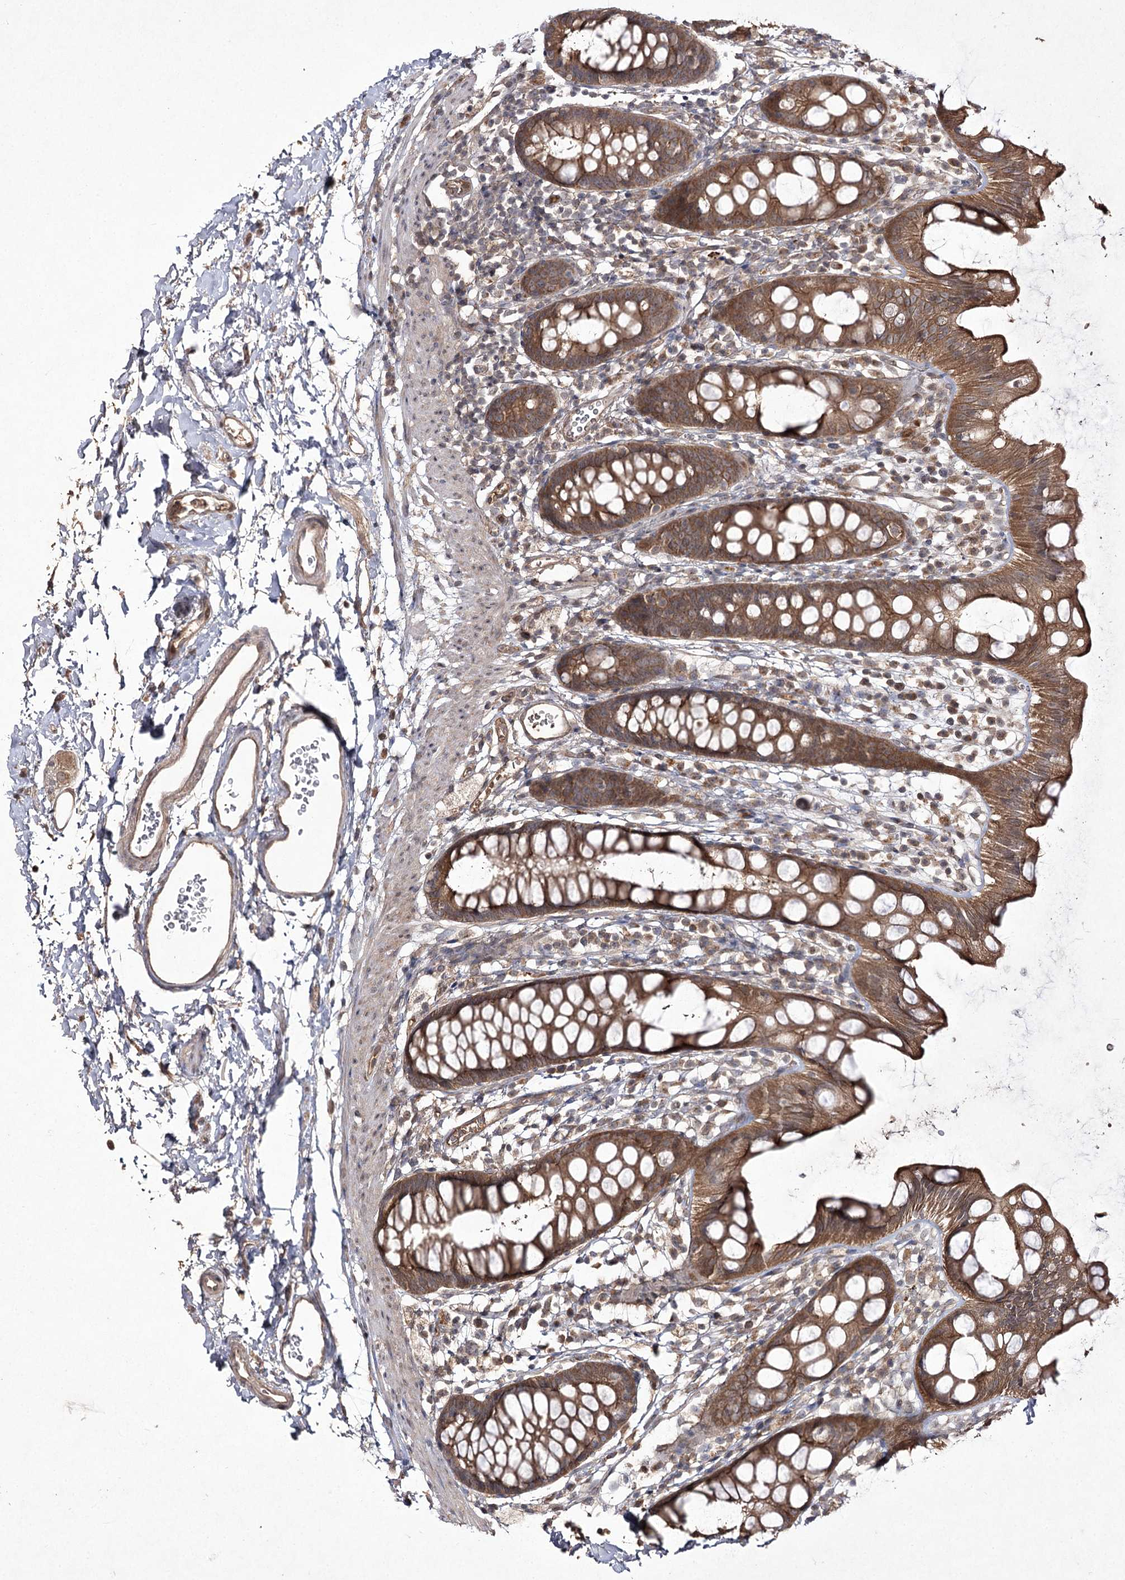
{"staining": {"intensity": "moderate", "quantity": ">75%", "location": "cytoplasmic/membranous"}, "tissue": "rectum", "cell_type": "Glandular cells", "image_type": "normal", "snomed": [{"axis": "morphology", "description": "Normal tissue, NOS"}, {"axis": "topography", "description": "Rectum"}], "caption": "Brown immunohistochemical staining in benign human rectum exhibits moderate cytoplasmic/membranous staining in approximately >75% of glandular cells.", "gene": "FANCL", "patient": {"sex": "female", "age": 65}}